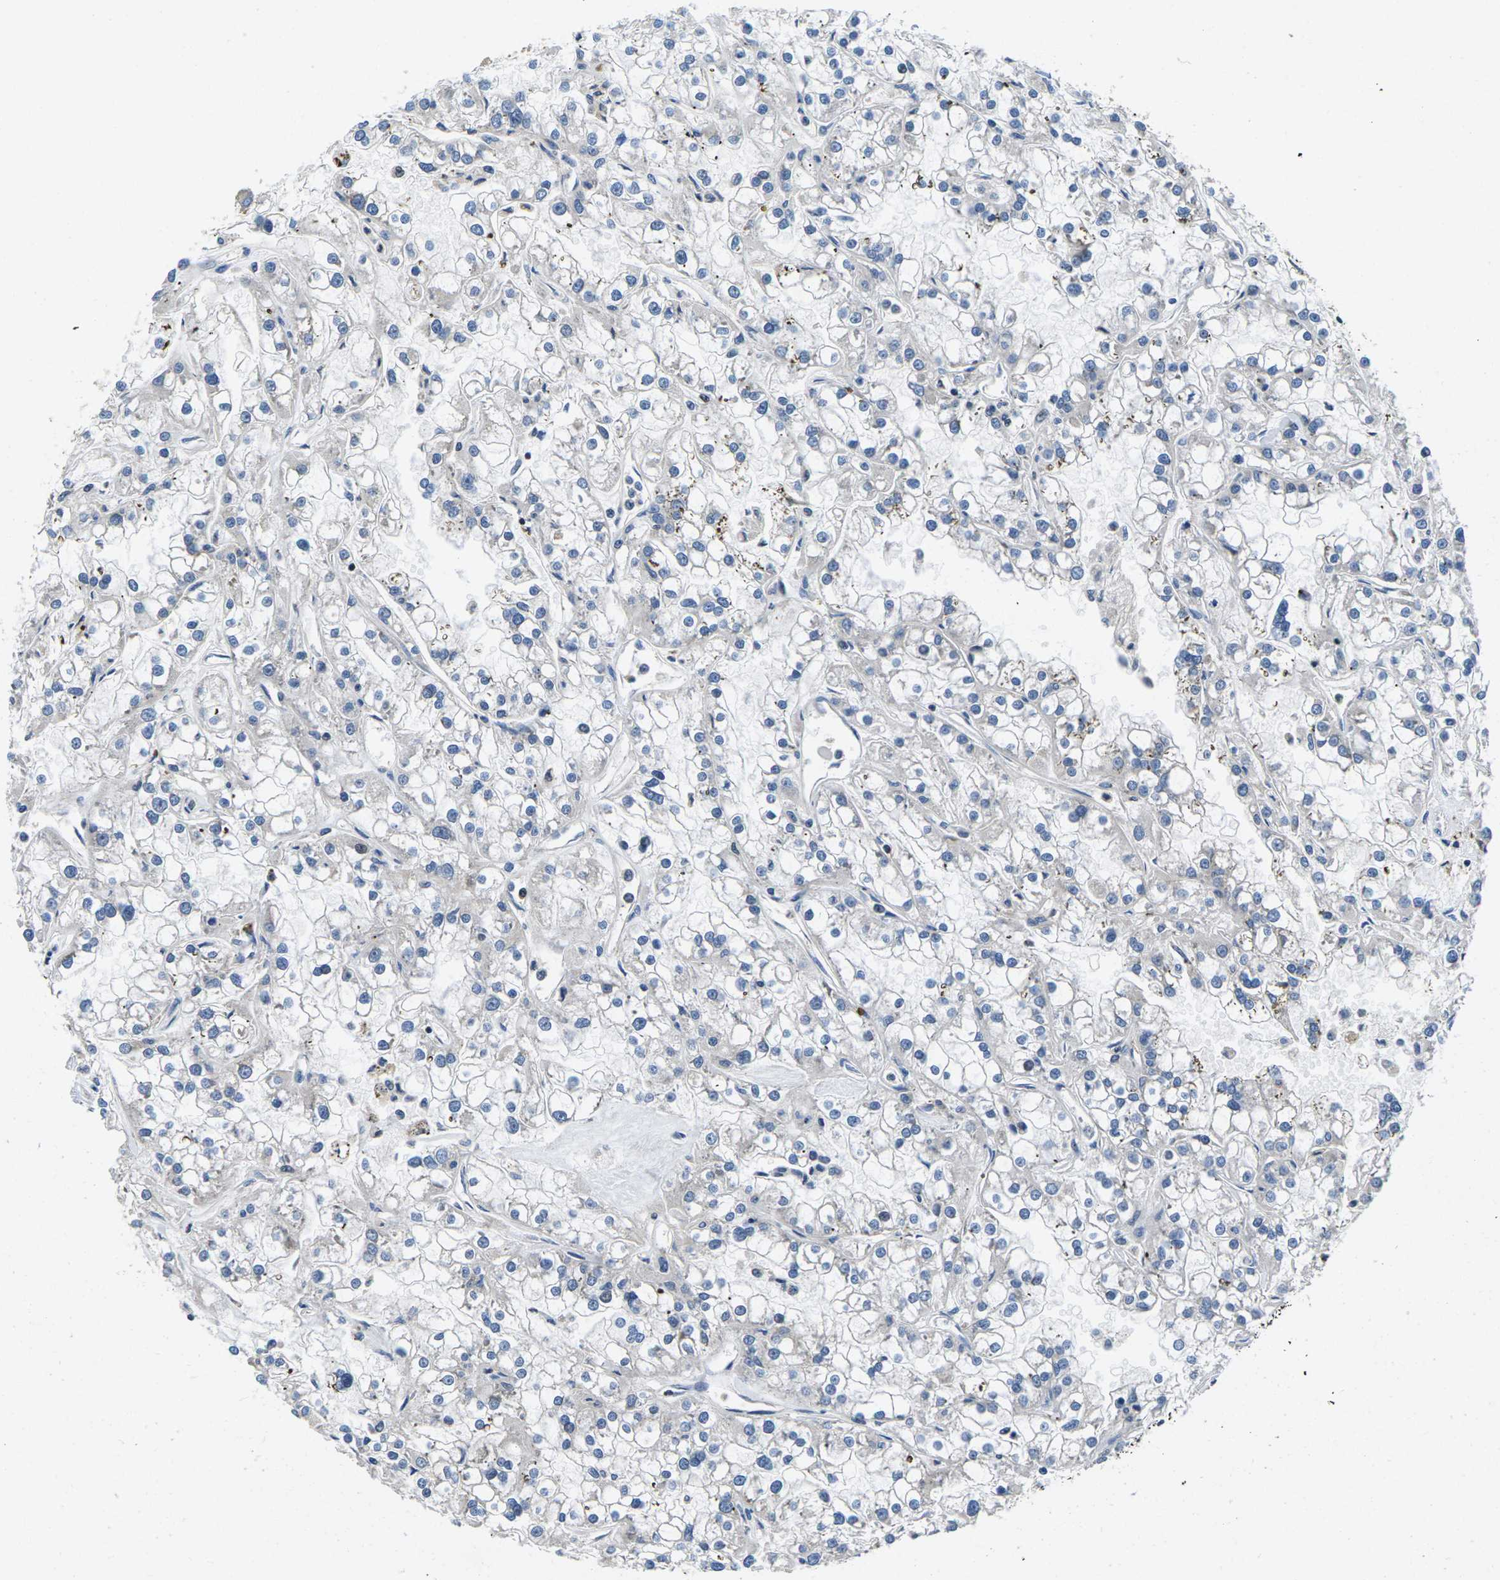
{"staining": {"intensity": "negative", "quantity": "none", "location": "none"}, "tissue": "renal cancer", "cell_type": "Tumor cells", "image_type": "cancer", "snomed": [{"axis": "morphology", "description": "Adenocarcinoma, NOS"}, {"axis": "topography", "description": "Kidney"}], "caption": "Human renal cancer (adenocarcinoma) stained for a protein using IHC displays no expression in tumor cells.", "gene": "PLCE1", "patient": {"sex": "female", "age": 52}}